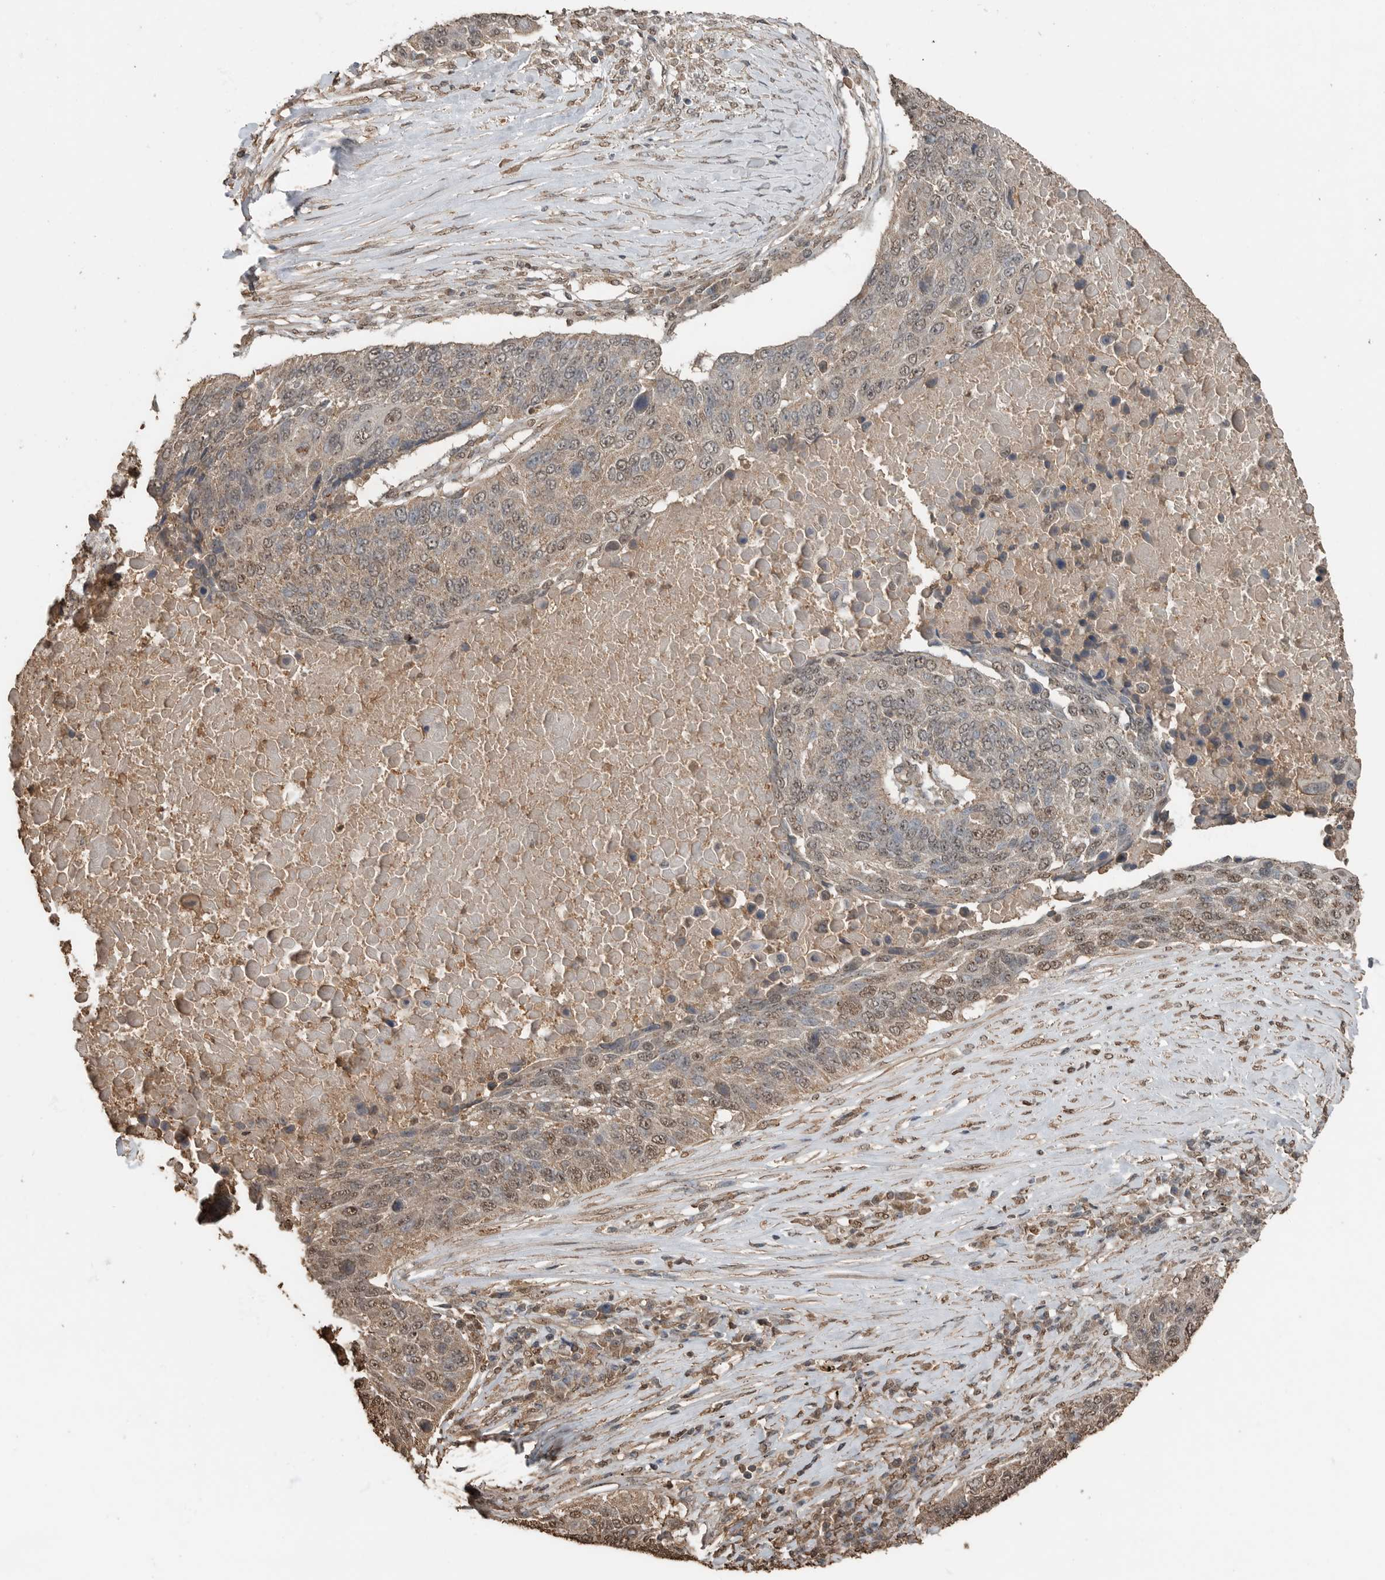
{"staining": {"intensity": "weak", "quantity": ">75%", "location": "cytoplasmic/membranous,nuclear"}, "tissue": "lung cancer", "cell_type": "Tumor cells", "image_type": "cancer", "snomed": [{"axis": "morphology", "description": "Squamous cell carcinoma, NOS"}, {"axis": "topography", "description": "Lung"}], "caption": "Brown immunohistochemical staining in human squamous cell carcinoma (lung) reveals weak cytoplasmic/membranous and nuclear expression in about >75% of tumor cells. (IHC, brightfield microscopy, high magnification).", "gene": "BLZF1", "patient": {"sex": "male", "age": 66}}